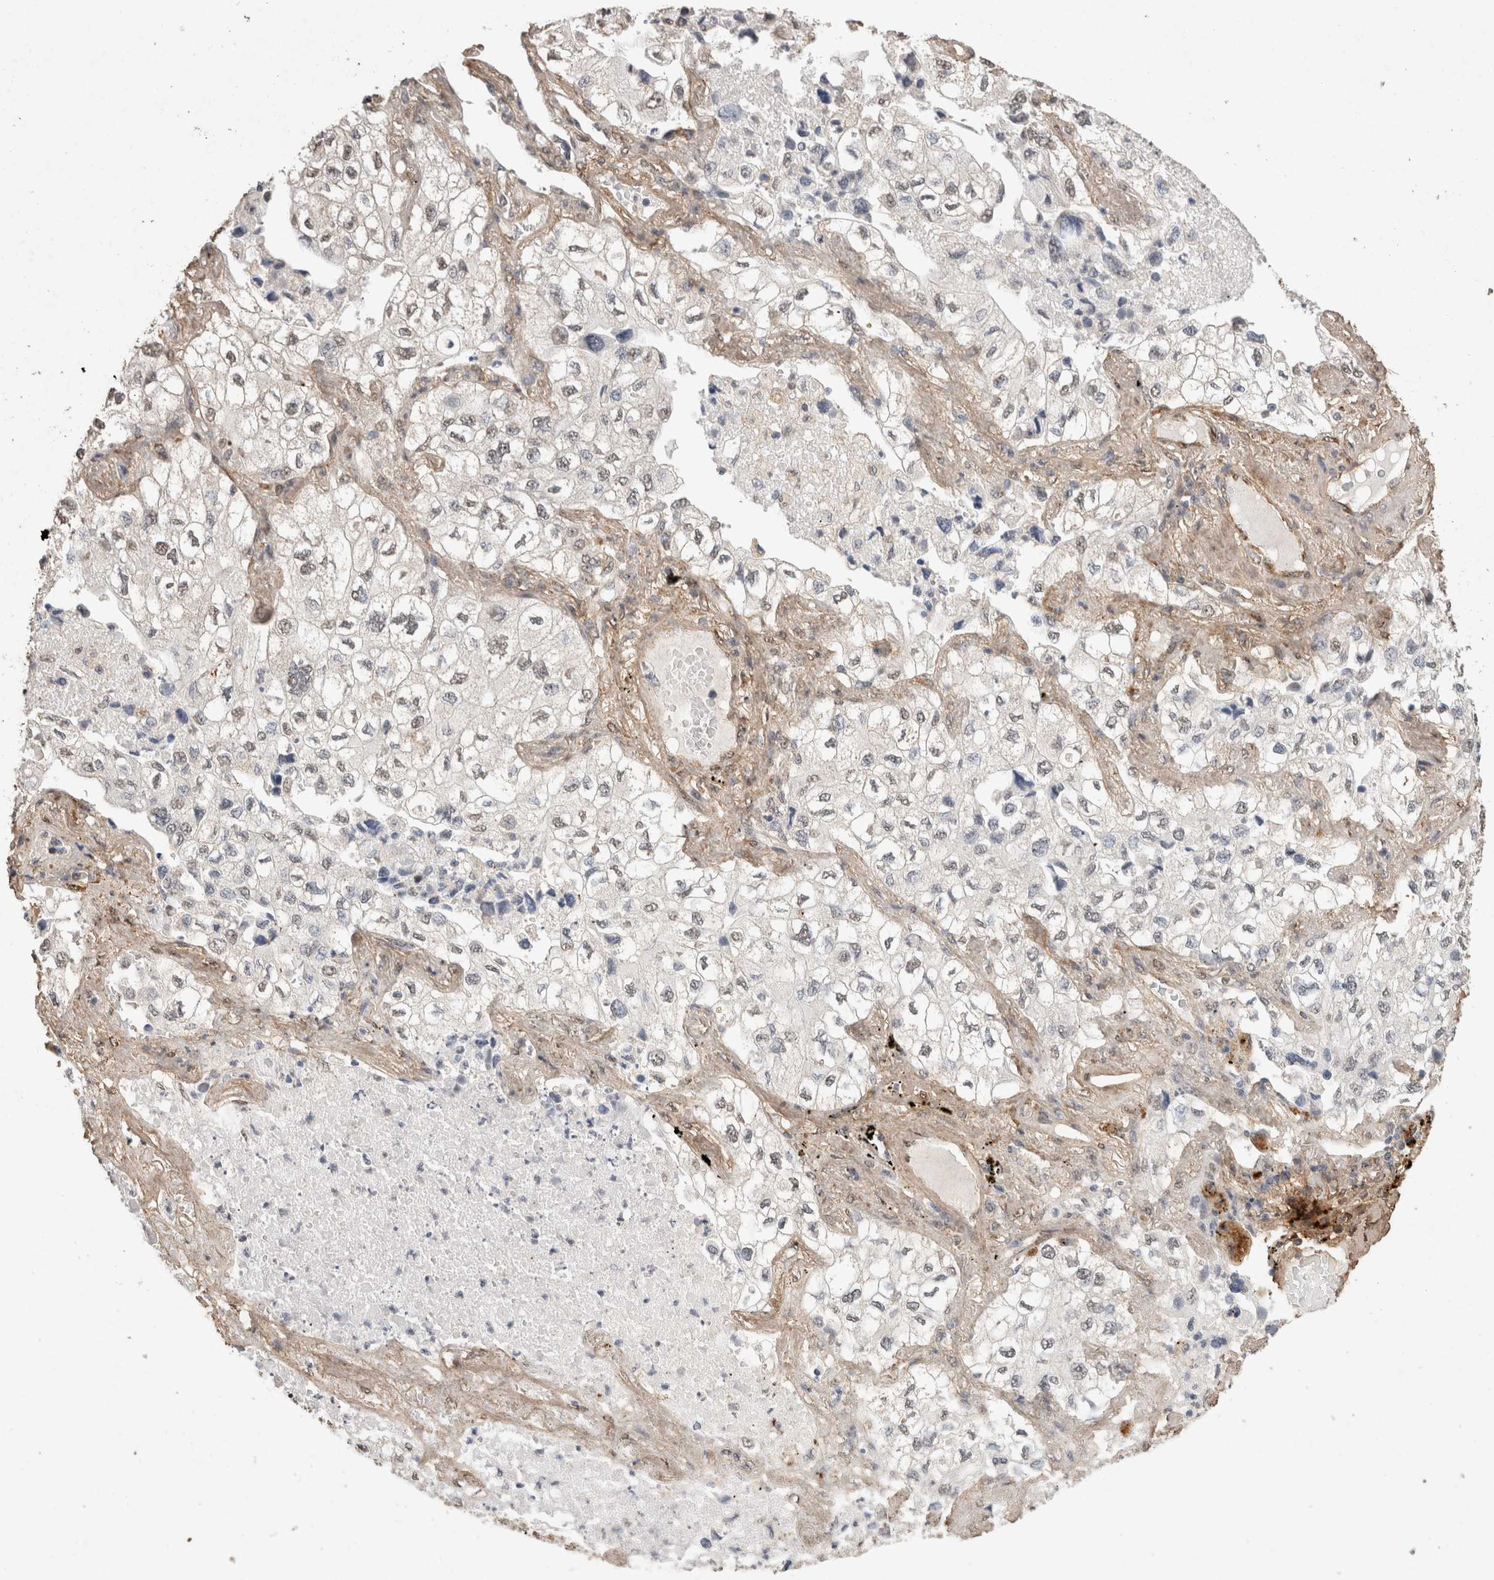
{"staining": {"intensity": "negative", "quantity": "none", "location": "none"}, "tissue": "lung cancer", "cell_type": "Tumor cells", "image_type": "cancer", "snomed": [{"axis": "morphology", "description": "Adenocarcinoma, NOS"}, {"axis": "topography", "description": "Lung"}], "caption": "High power microscopy photomicrograph of an immunohistochemistry (IHC) photomicrograph of adenocarcinoma (lung), revealing no significant positivity in tumor cells.", "gene": "C1QTNF5", "patient": {"sex": "male", "age": 63}}